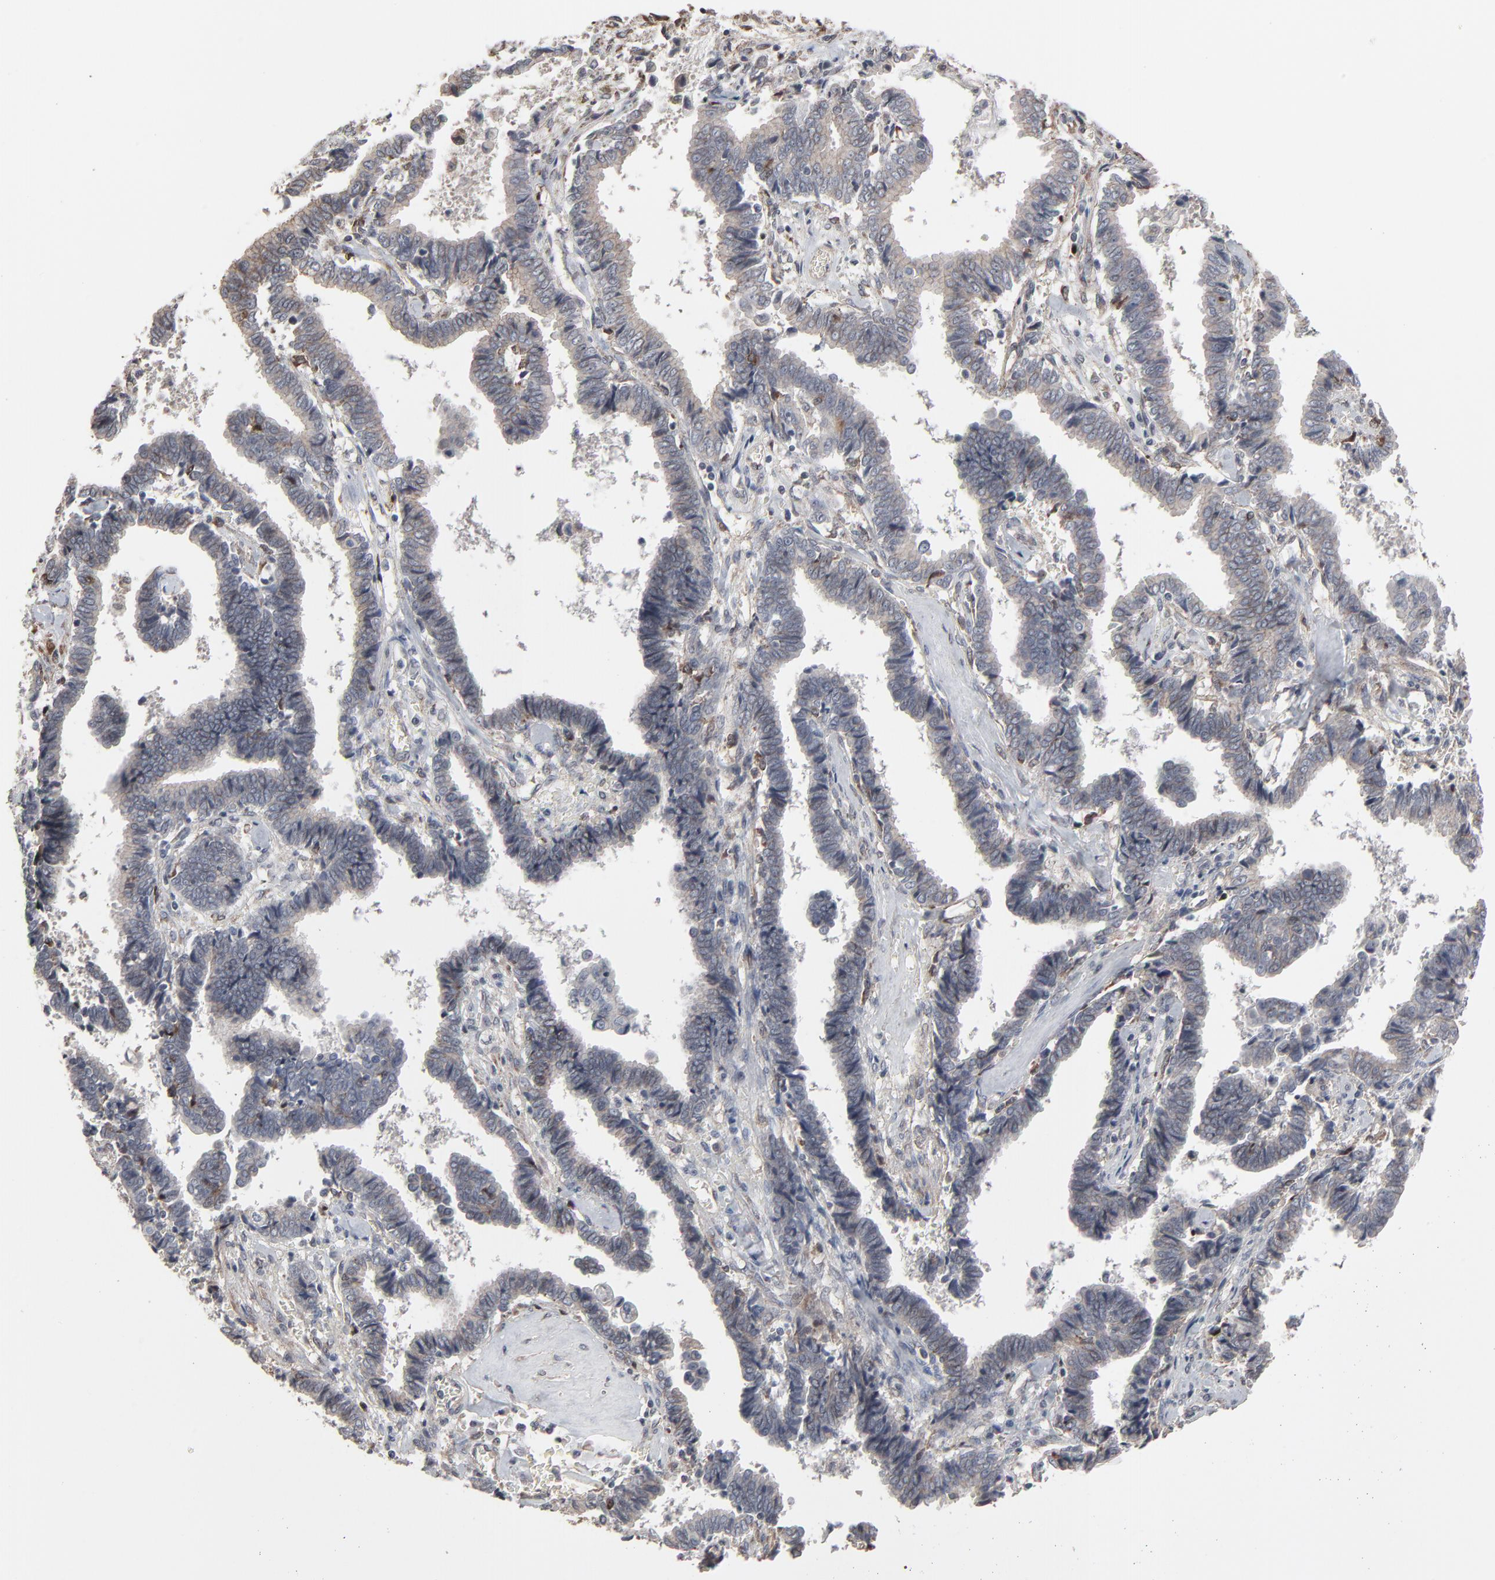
{"staining": {"intensity": "negative", "quantity": "none", "location": "none"}, "tissue": "liver cancer", "cell_type": "Tumor cells", "image_type": "cancer", "snomed": [{"axis": "morphology", "description": "Cholangiocarcinoma"}, {"axis": "topography", "description": "Liver"}], "caption": "Tumor cells show no significant protein staining in liver cancer. (Brightfield microscopy of DAB (3,3'-diaminobenzidine) immunohistochemistry at high magnification).", "gene": "CTNND1", "patient": {"sex": "male", "age": 57}}